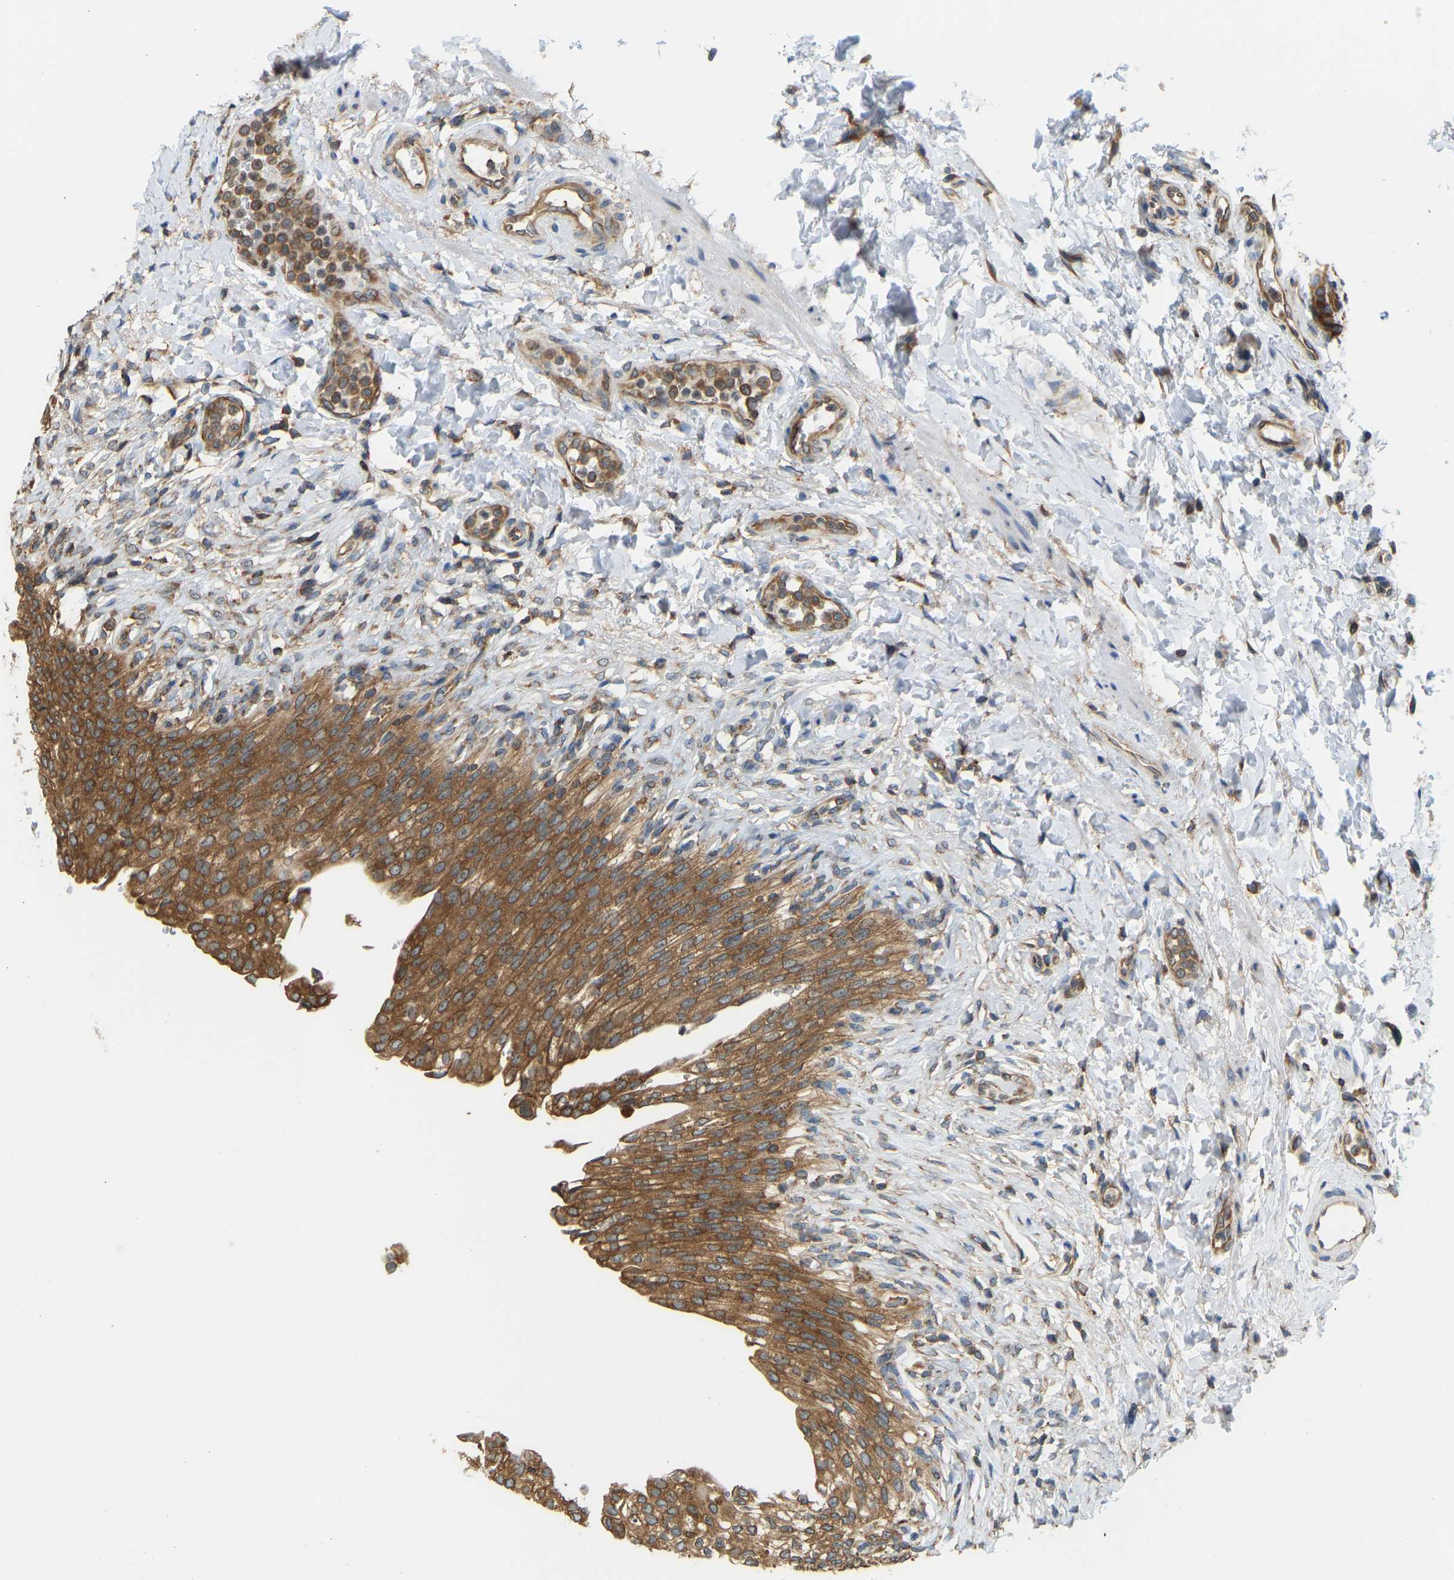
{"staining": {"intensity": "moderate", "quantity": ">75%", "location": "cytoplasmic/membranous"}, "tissue": "urinary bladder", "cell_type": "Urothelial cells", "image_type": "normal", "snomed": [{"axis": "morphology", "description": "Urothelial carcinoma, High grade"}, {"axis": "topography", "description": "Urinary bladder"}], "caption": "Immunohistochemistry (IHC) of normal urinary bladder reveals medium levels of moderate cytoplasmic/membranous expression in about >75% of urothelial cells. Immunohistochemistry (IHC) stains the protein in brown and the nuclei are stained blue.", "gene": "RPS6KB2", "patient": {"sex": "male", "age": 46}}